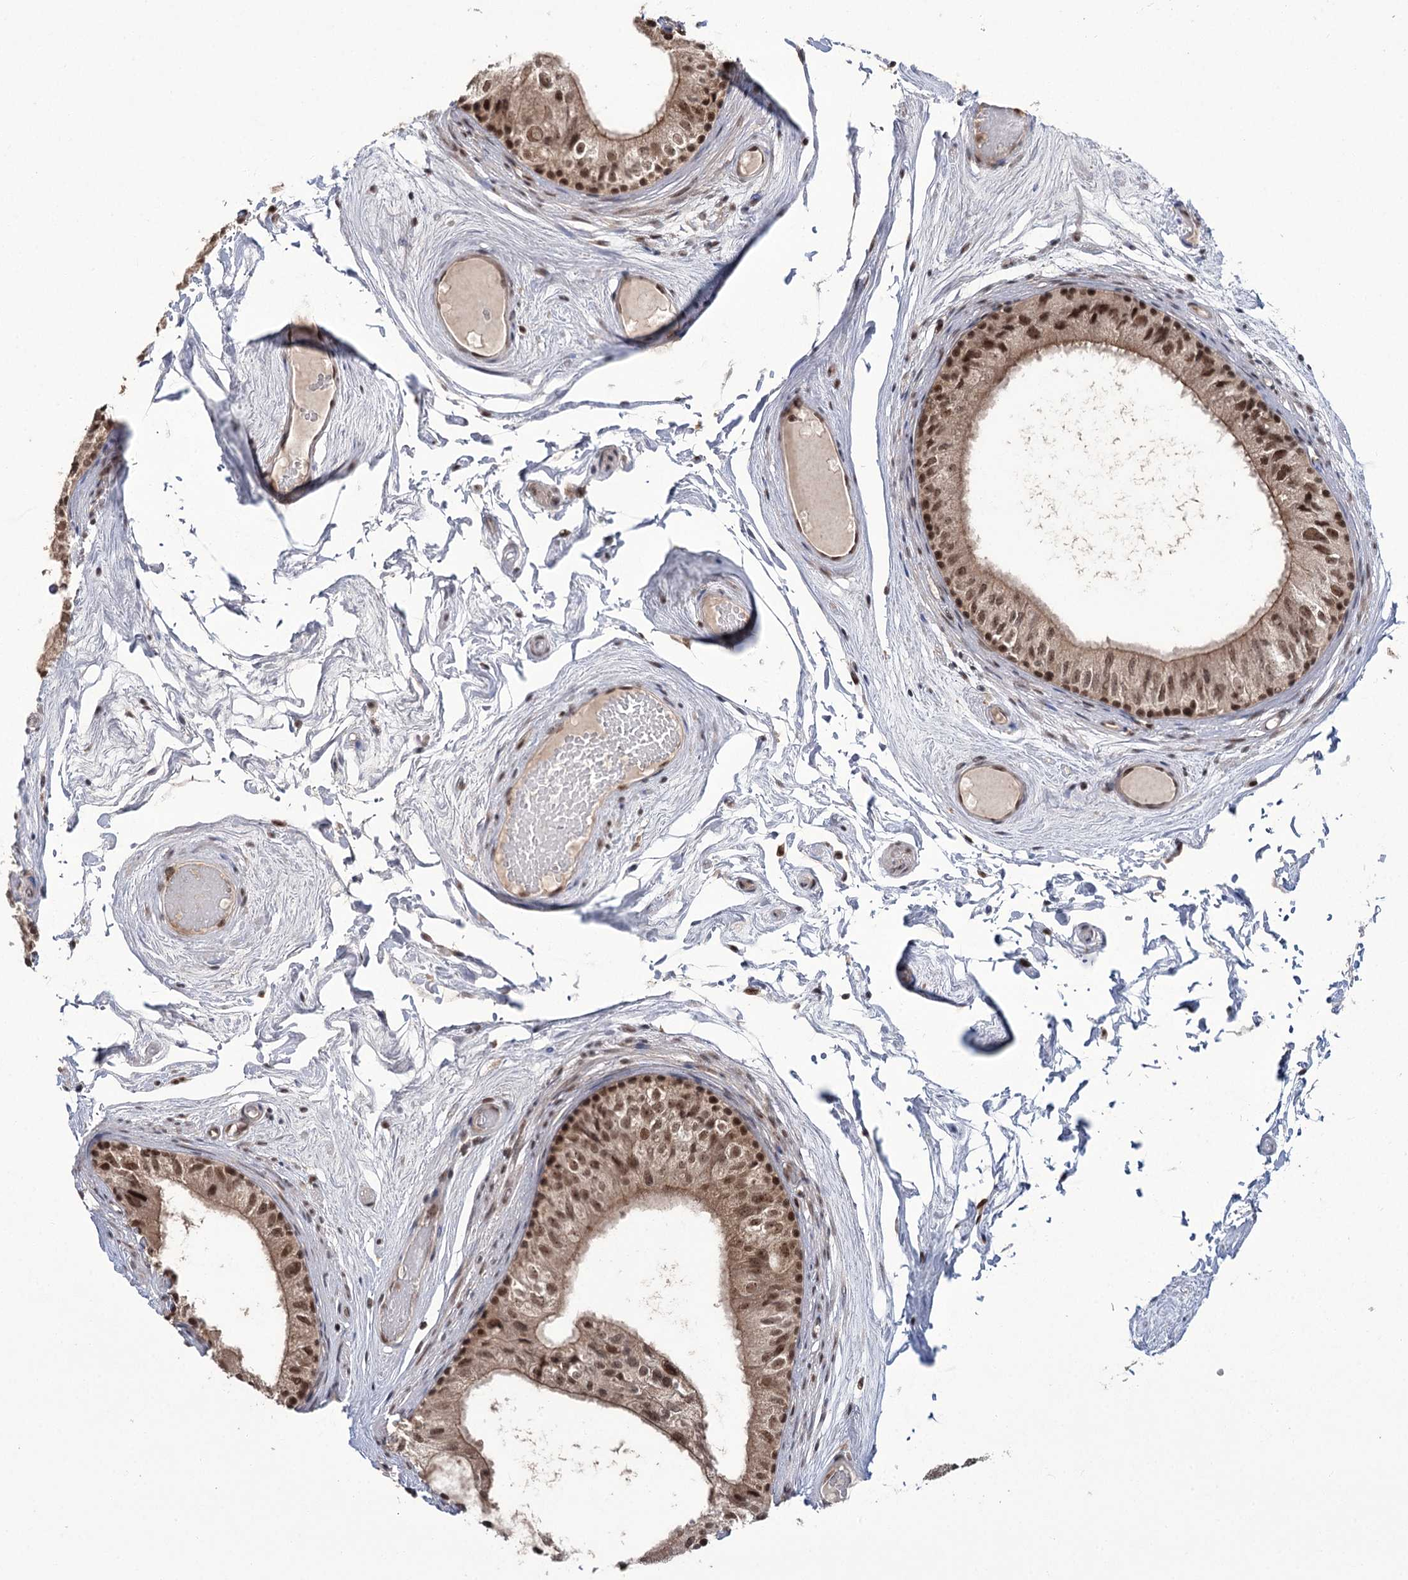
{"staining": {"intensity": "moderate", "quantity": ">75%", "location": "cytoplasmic/membranous,nuclear"}, "tissue": "epididymis", "cell_type": "Glandular cells", "image_type": "normal", "snomed": [{"axis": "morphology", "description": "Normal tissue, NOS"}, {"axis": "topography", "description": "Epididymis"}], "caption": "Unremarkable epididymis exhibits moderate cytoplasmic/membranous,nuclear staining in about >75% of glandular cells, visualized by immunohistochemistry.", "gene": "ERCC3", "patient": {"sex": "male", "age": 79}}